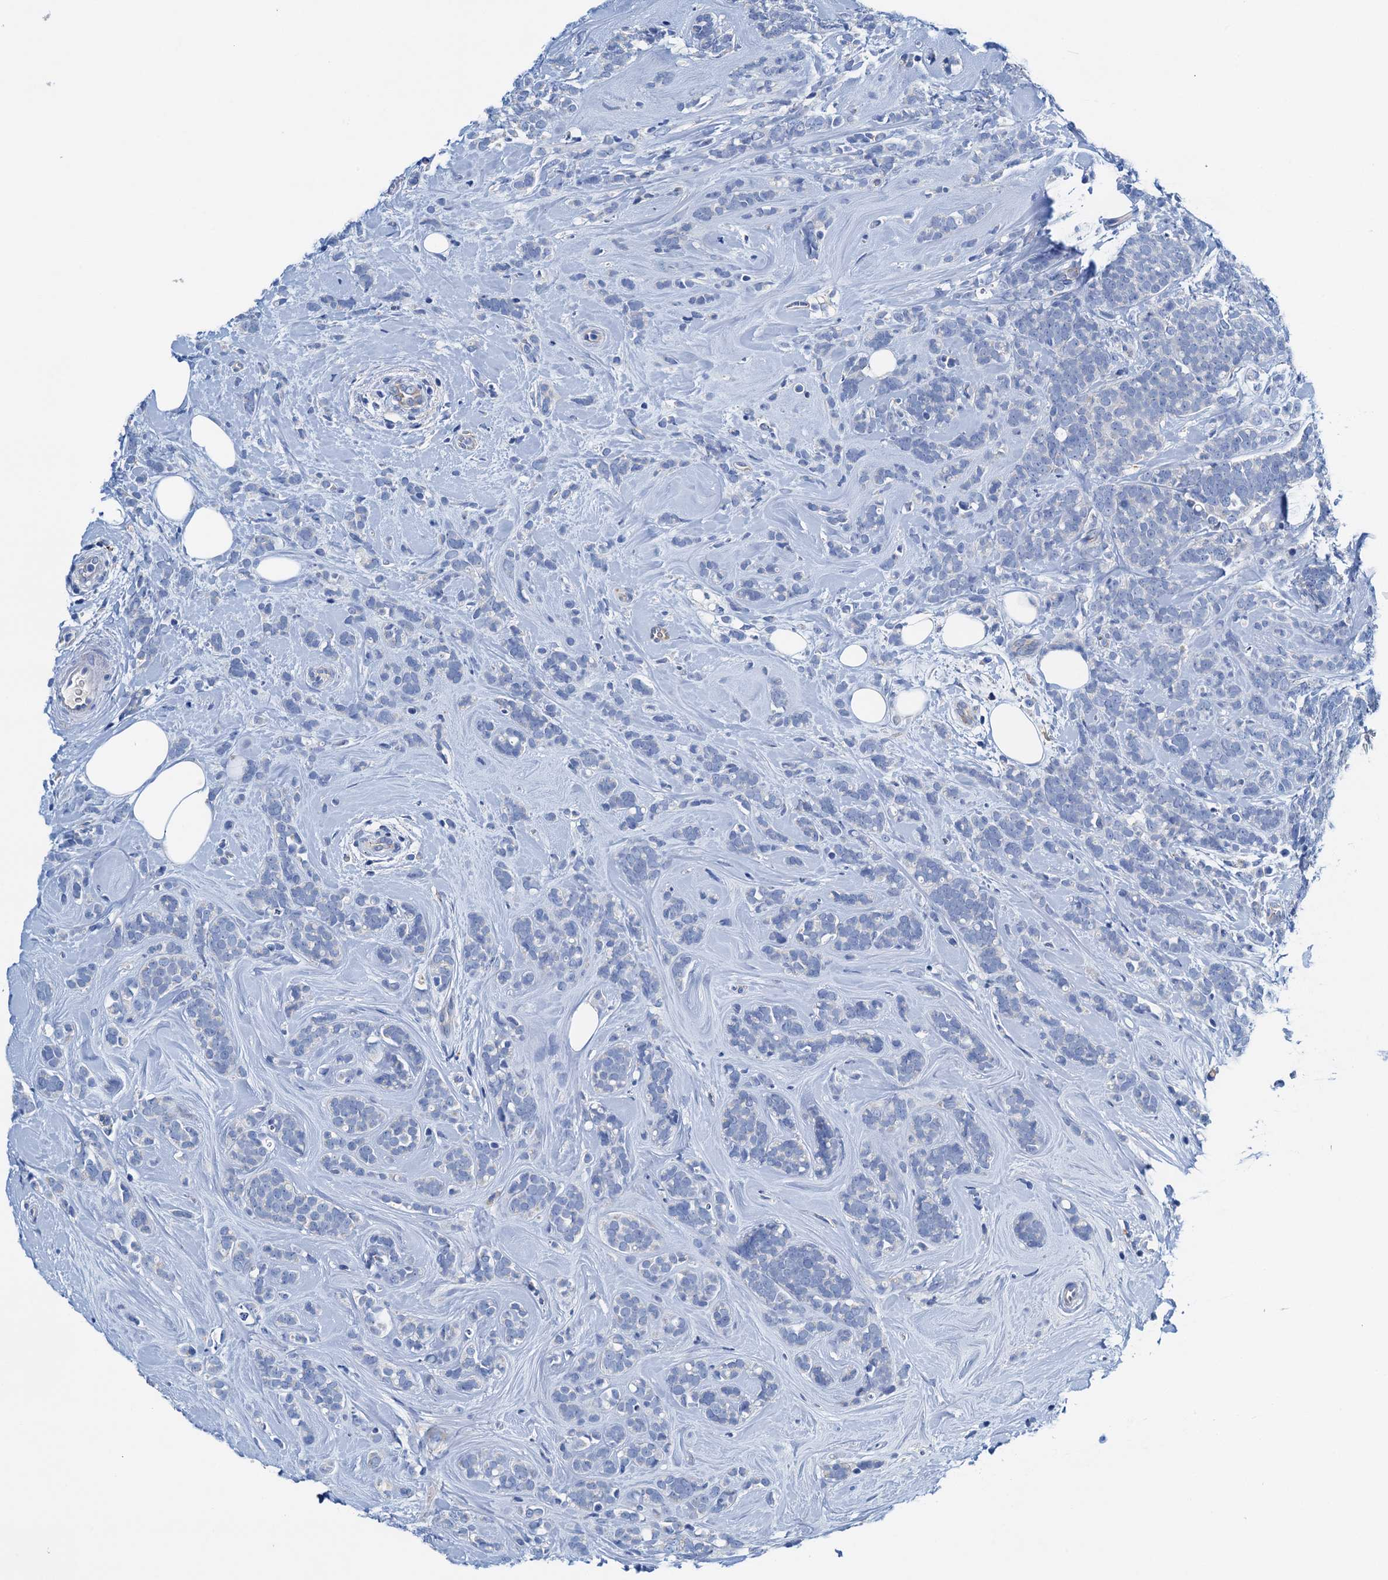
{"staining": {"intensity": "negative", "quantity": "none", "location": "none"}, "tissue": "breast cancer", "cell_type": "Tumor cells", "image_type": "cancer", "snomed": [{"axis": "morphology", "description": "Lobular carcinoma"}, {"axis": "topography", "description": "Breast"}], "caption": "Breast cancer was stained to show a protein in brown. There is no significant positivity in tumor cells.", "gene": "C1QTNF4", "patient": {"sex": "female", "age": 58}}